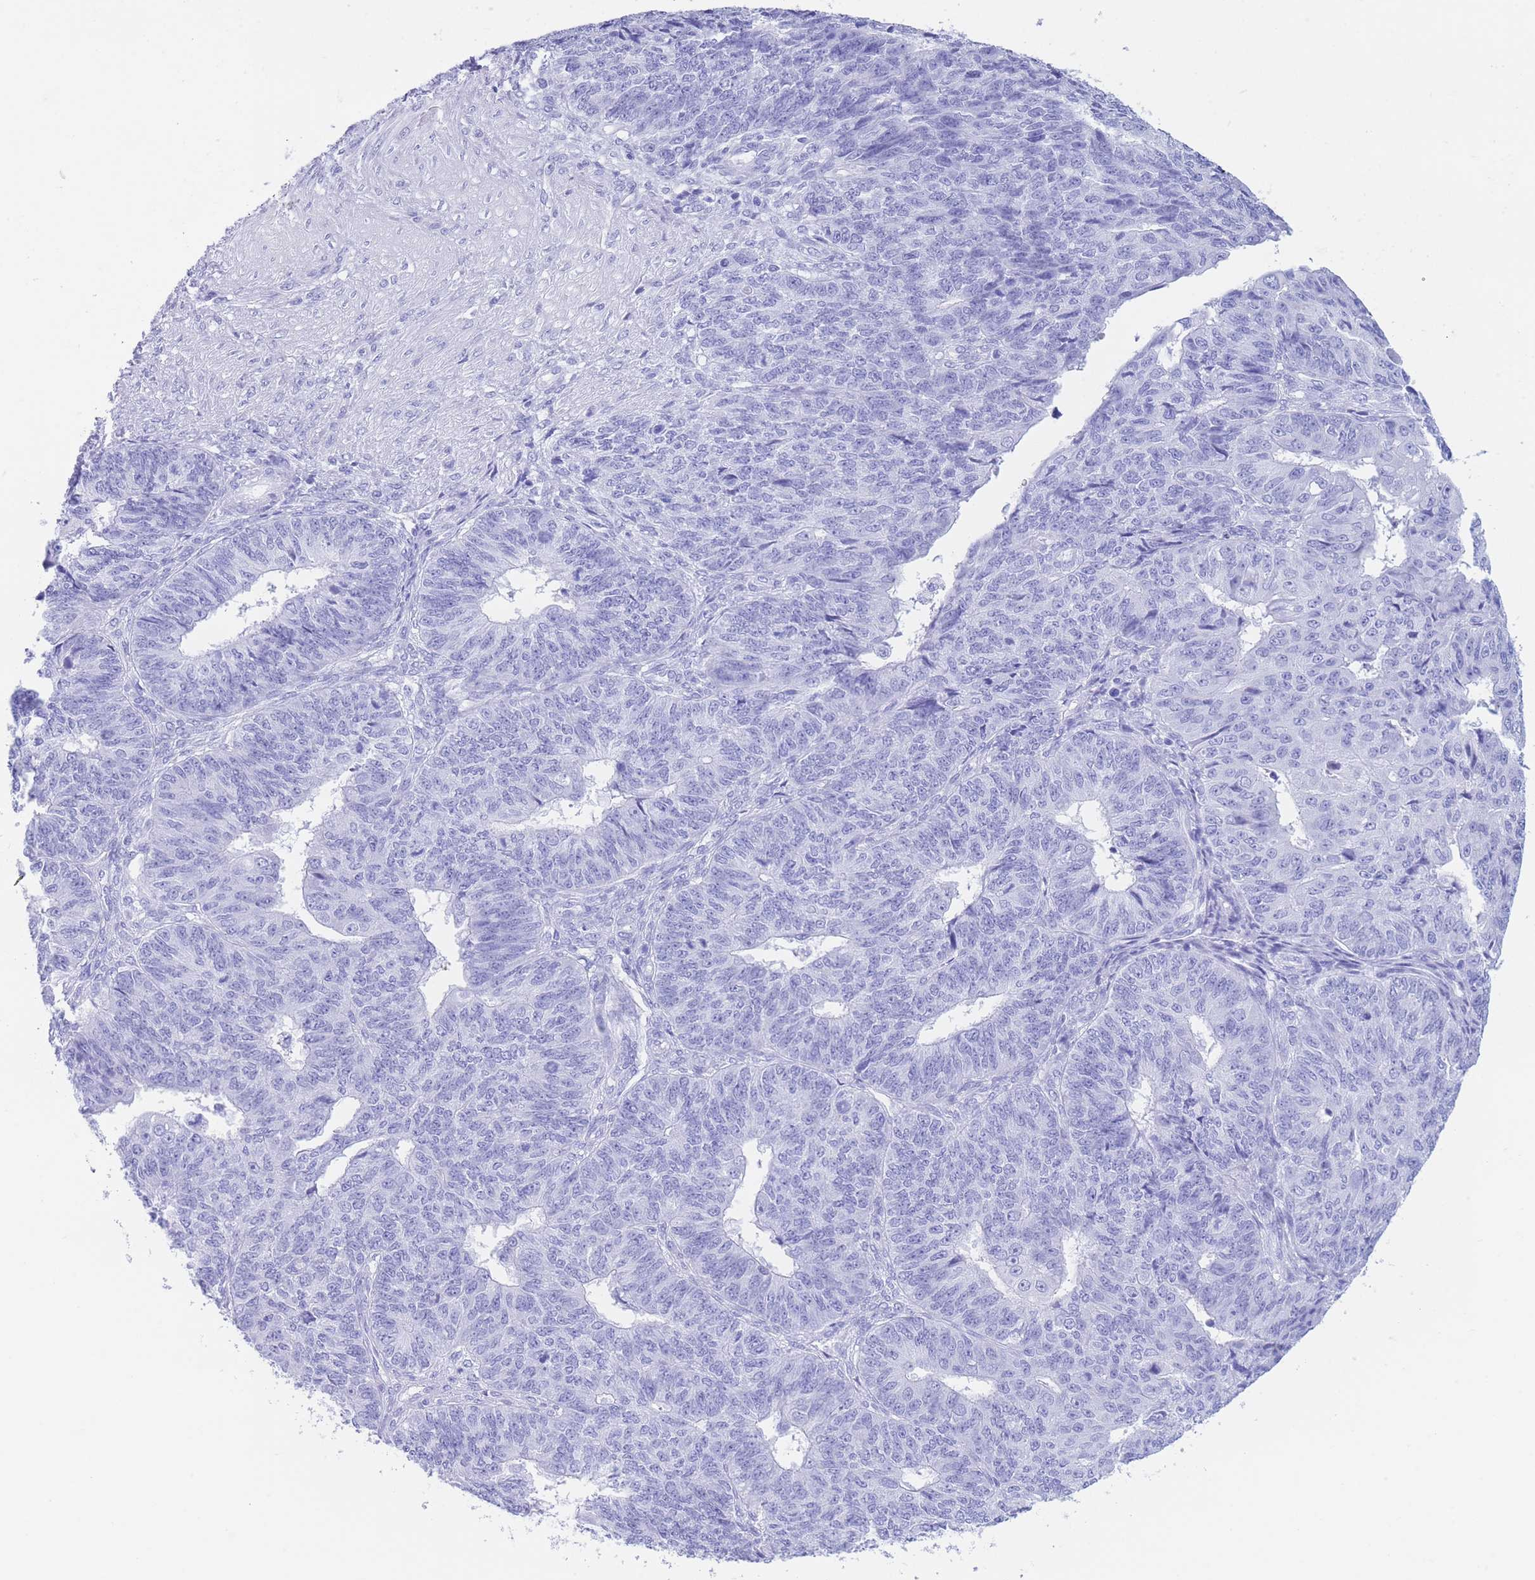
{"staining": {"intensity": "negative", "quantity": "none", "location": "none"}, "tissue": "endometrial cancer", "cell_type": "Tumor cells", "image_type": "cancer", "snomed": [{"axis": "morphology", "description": "Adenocarcinoma, NOS"}, {"axis": "topography", "description": "Endometrium"}], "caption": "Immunohistochemical staining of human adenocarcinoma (endometrial) shows no significant staining in tumor cells.", "gene": "SLCO1B3", "patient": {"sex": "female", "age": 32}}